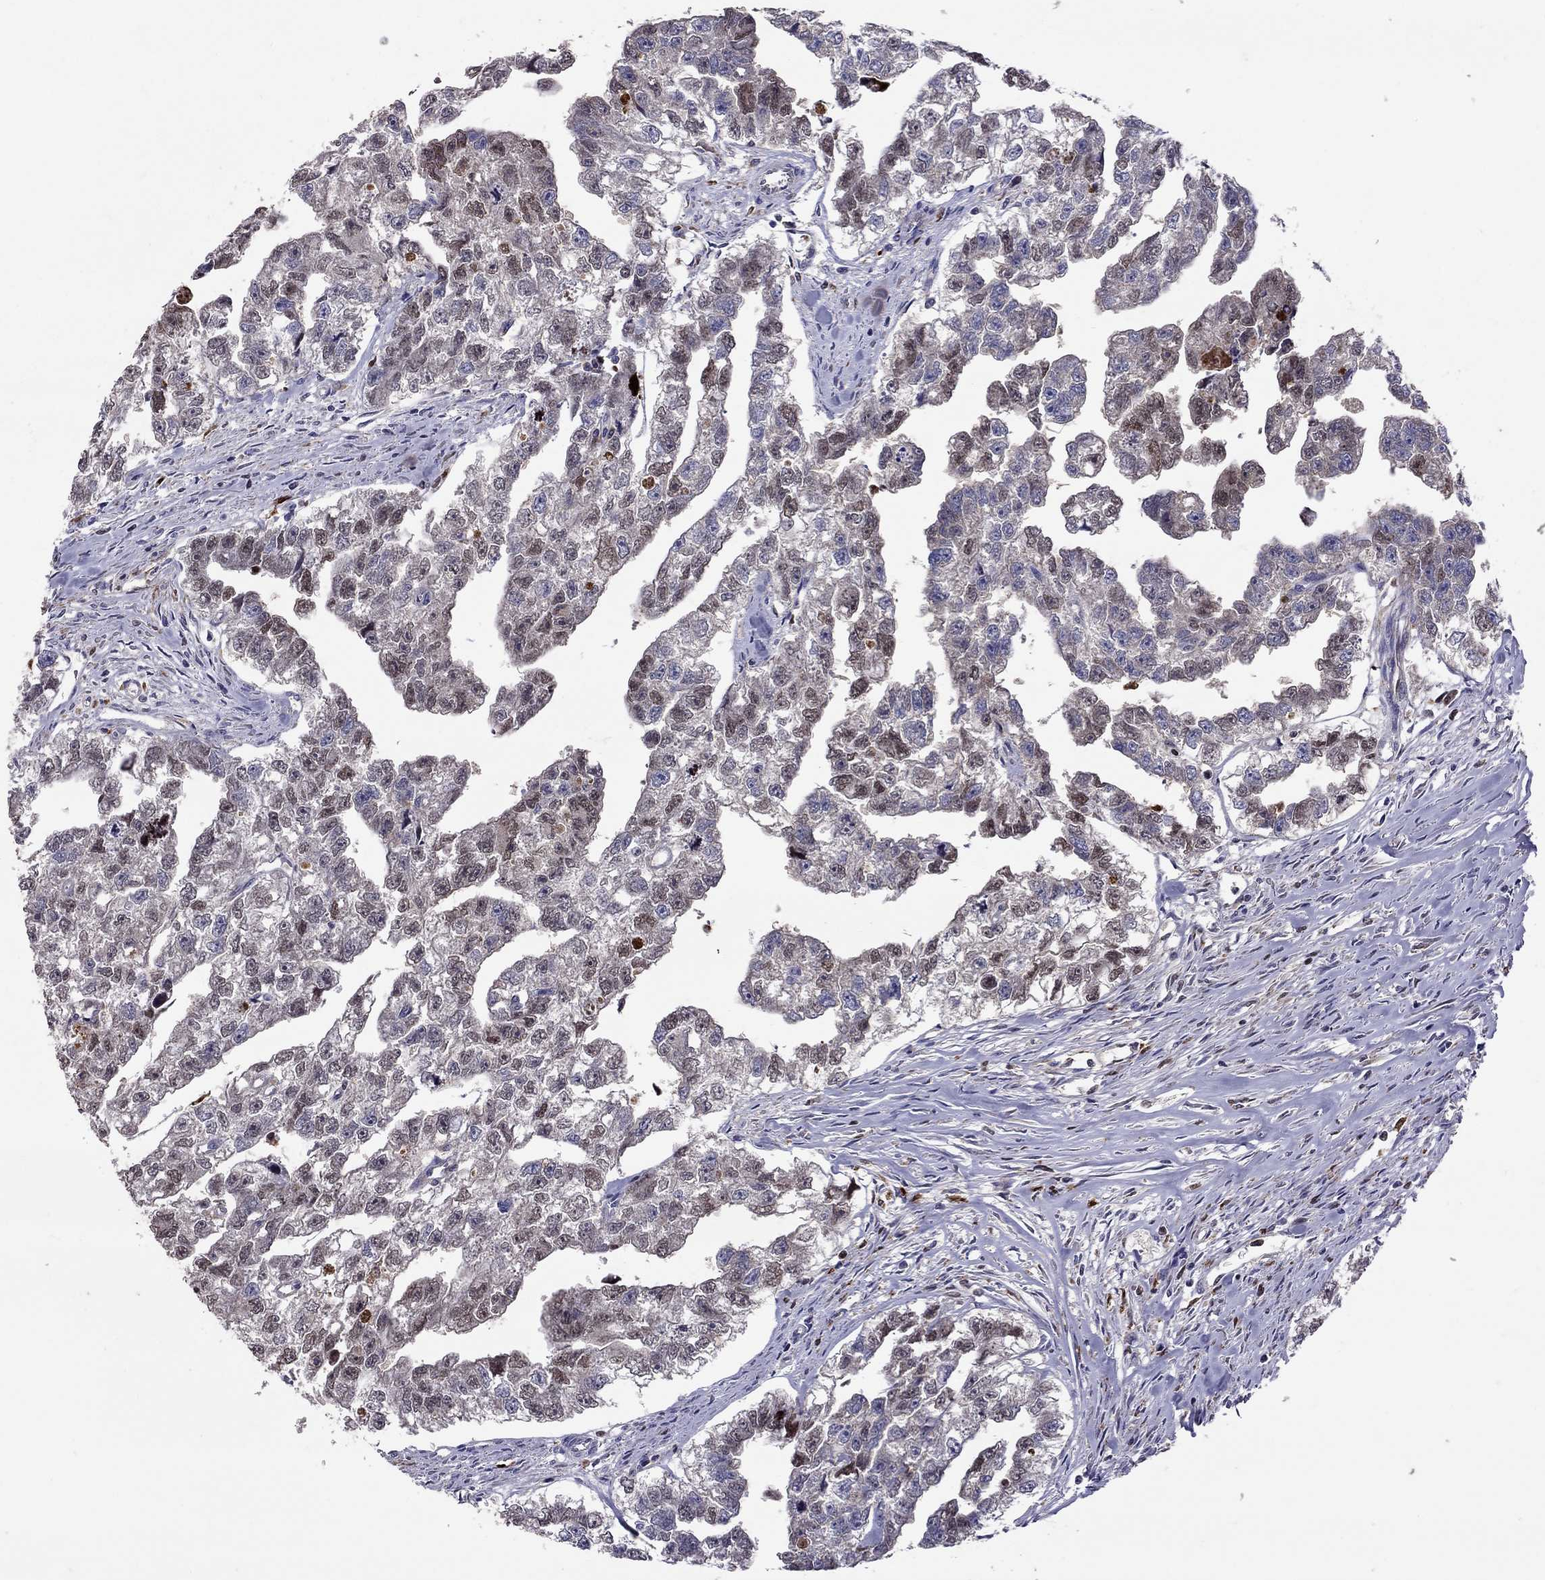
{"staining": {"intensity": "weak", "quantity": "<25%", "location": "nuclear"}, "tissue": "testis cancer", "cell_type": "Tumor cells", "image_type": "cancer", "snomed": [{"axis": "morphology", "description": "Carcinoma, Embryonal, NOS"}, {"axis": "morphology", "description": "Teratoma, malignant, NOS"}, {"axis": "topography", "description": "Testis"}], "caption": "DAB immunohistochemical staining of testis cancer (teratoma (malignant)) displays no significant positivity in tumor cells.", "gene": "SERPINA3", "patient": {"sex": "male", "age": 44}}